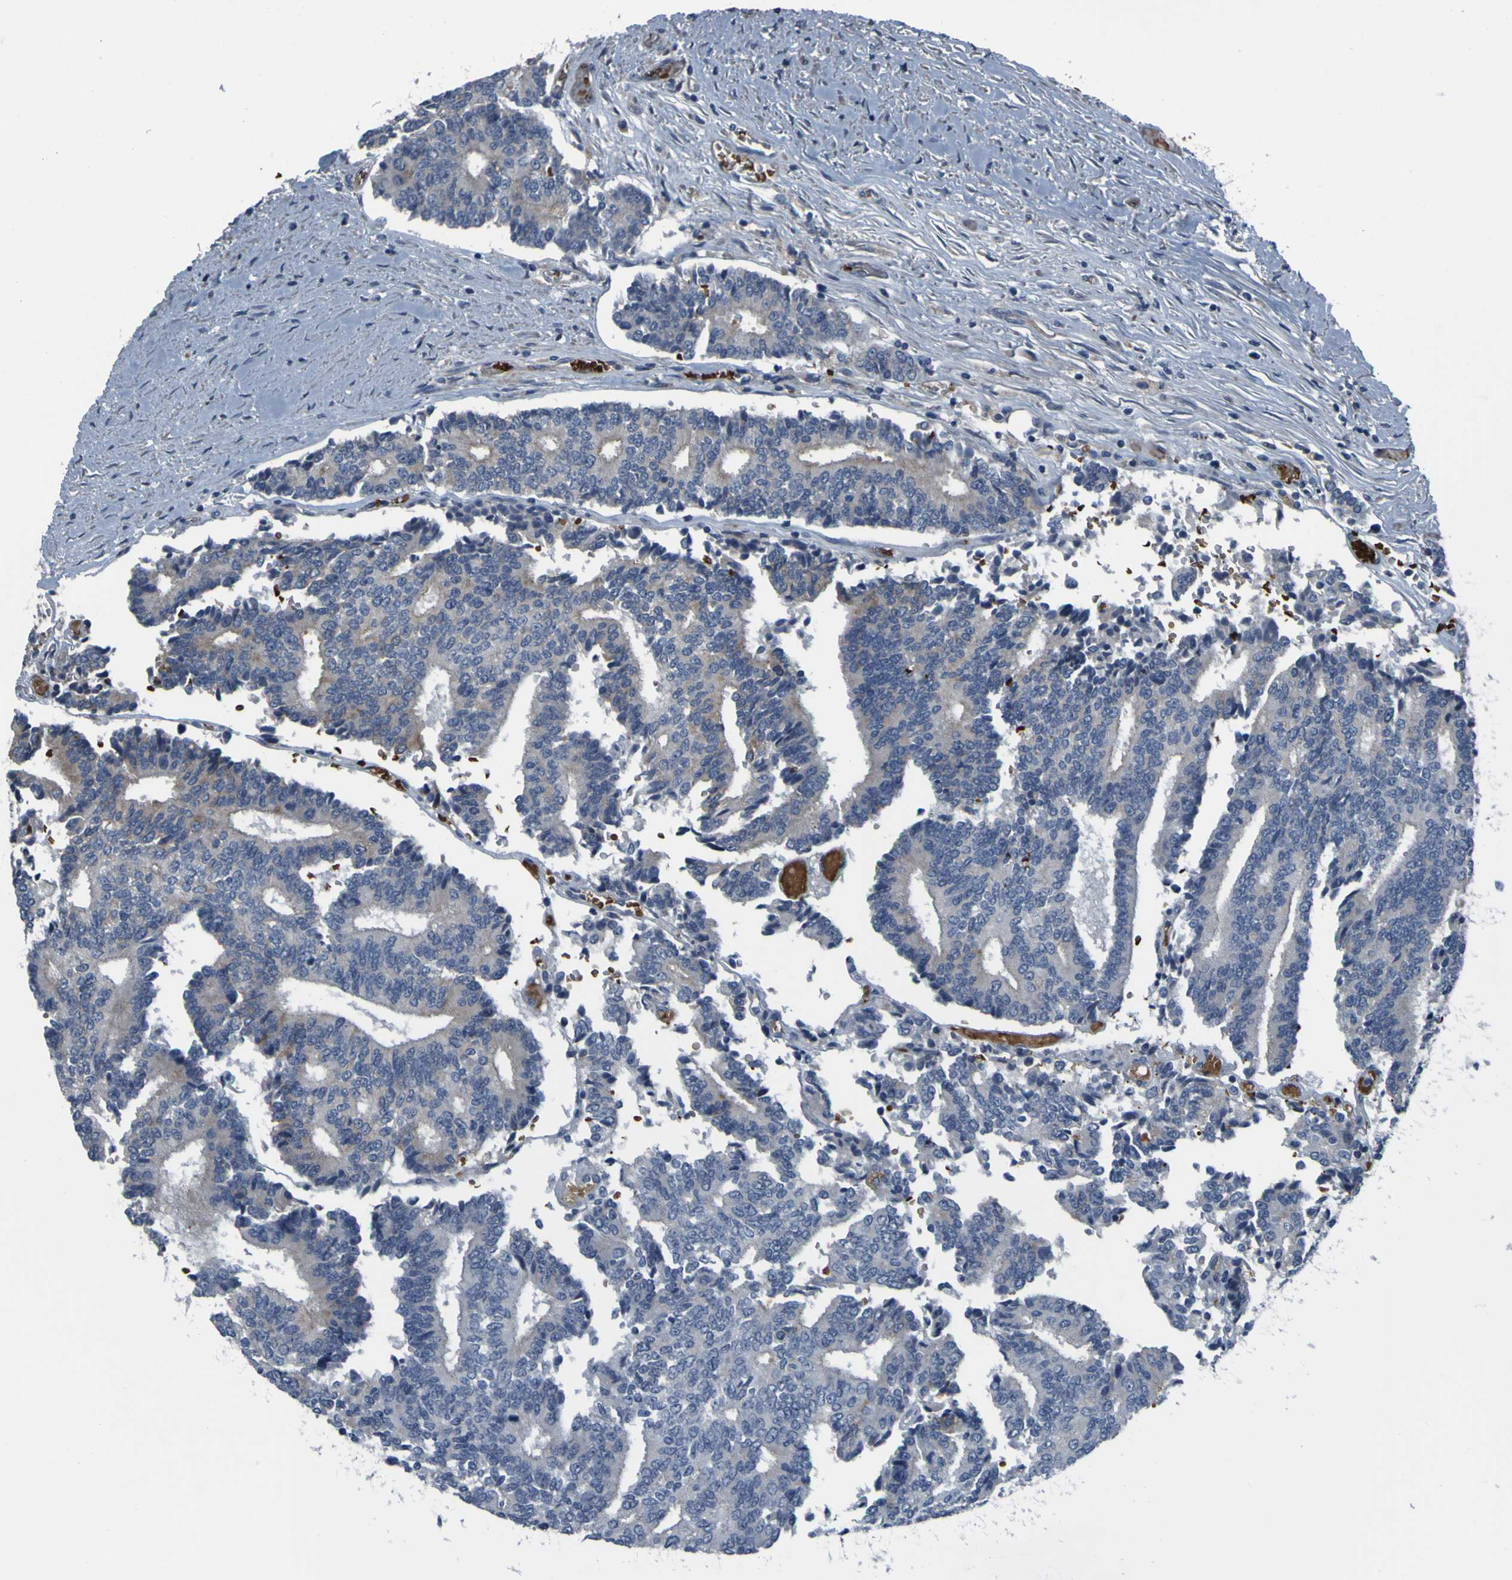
{"staining": {"intensity": "weak", "quantity": "<25%", "location": "cytoplasmic/membranous"}, "tissue": "prostate cancer", "cell_type": "Tumor cells", "image_type": "cancer", "snomed": [{"axis": "morphology", "description": "Normal tissue, NOS"}, {"axis": "morphology", "description": "Adenocarcinoma, High grade"}, {"axis": "topography", "description": "Prostate"}, {"axis": "topography", "description": "Seminal veicle"}], "caption": "Tumor cells are negative for brown protein staining in adenocarcinoma (high-grade) (prostate).", "gene": "GRAMD1A", "patient": {"sex": "male", "age": 55}}